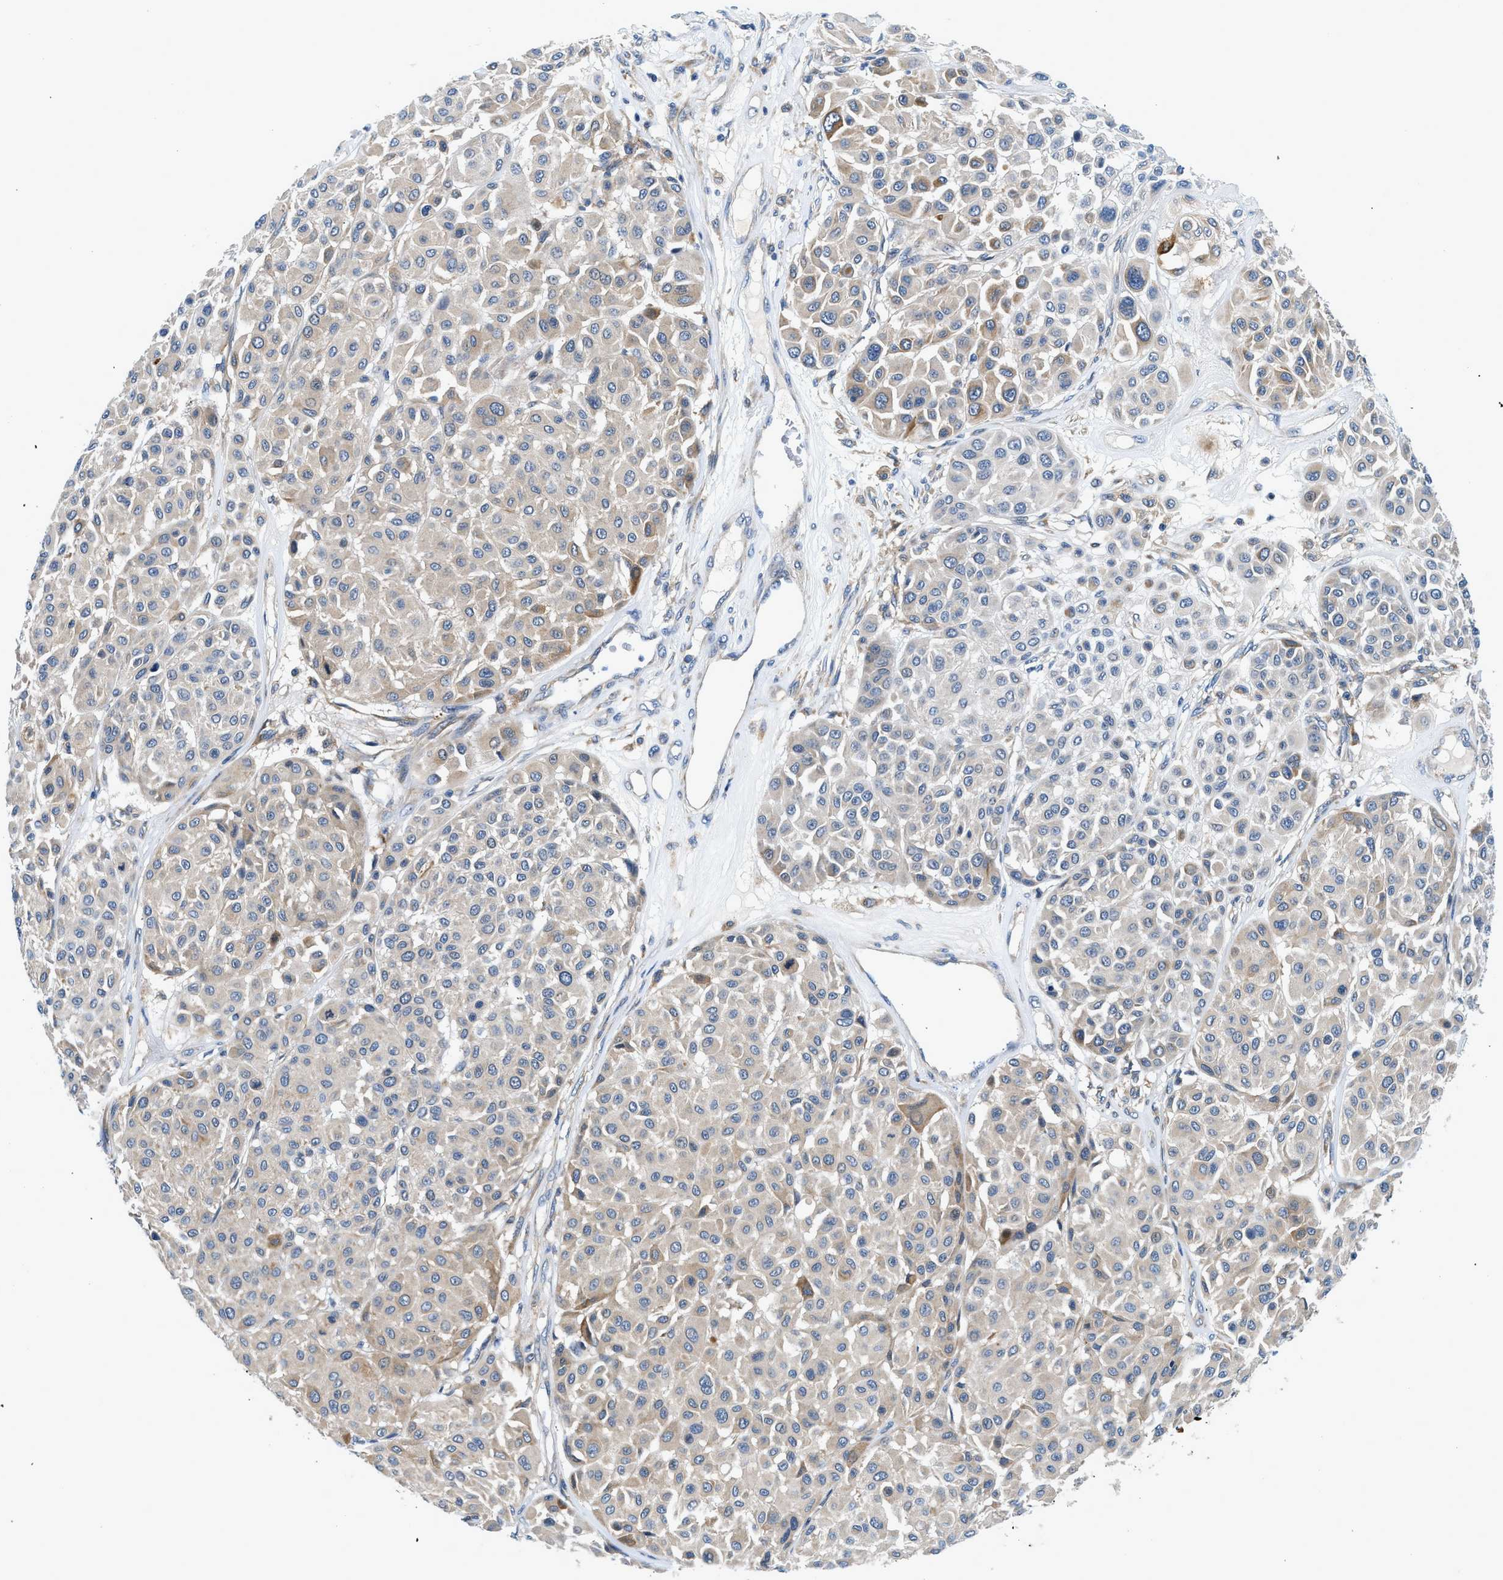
{"staining": {"intensity": "moderate", "quantity": "<25%", "location": "cytoplasmic/membranous"}, "tissue": "melanoma", "cell_type": "Tumor cells", "image_type": "cancer", "snomed": [{"axis": "morphology", "description": "Malignant melanoma, Metastatic site"}, {"axis": "topography", "description": "Soft tissue"}], "caption": "Brown immunohistochemical staining in human malignant melanoma (metastatic site) shows moderate cytoplasmic/membranous expression in about <25% of tumor cells.", "gene": "LPIN2", "patient": {"sex": "male", "age": 41}}